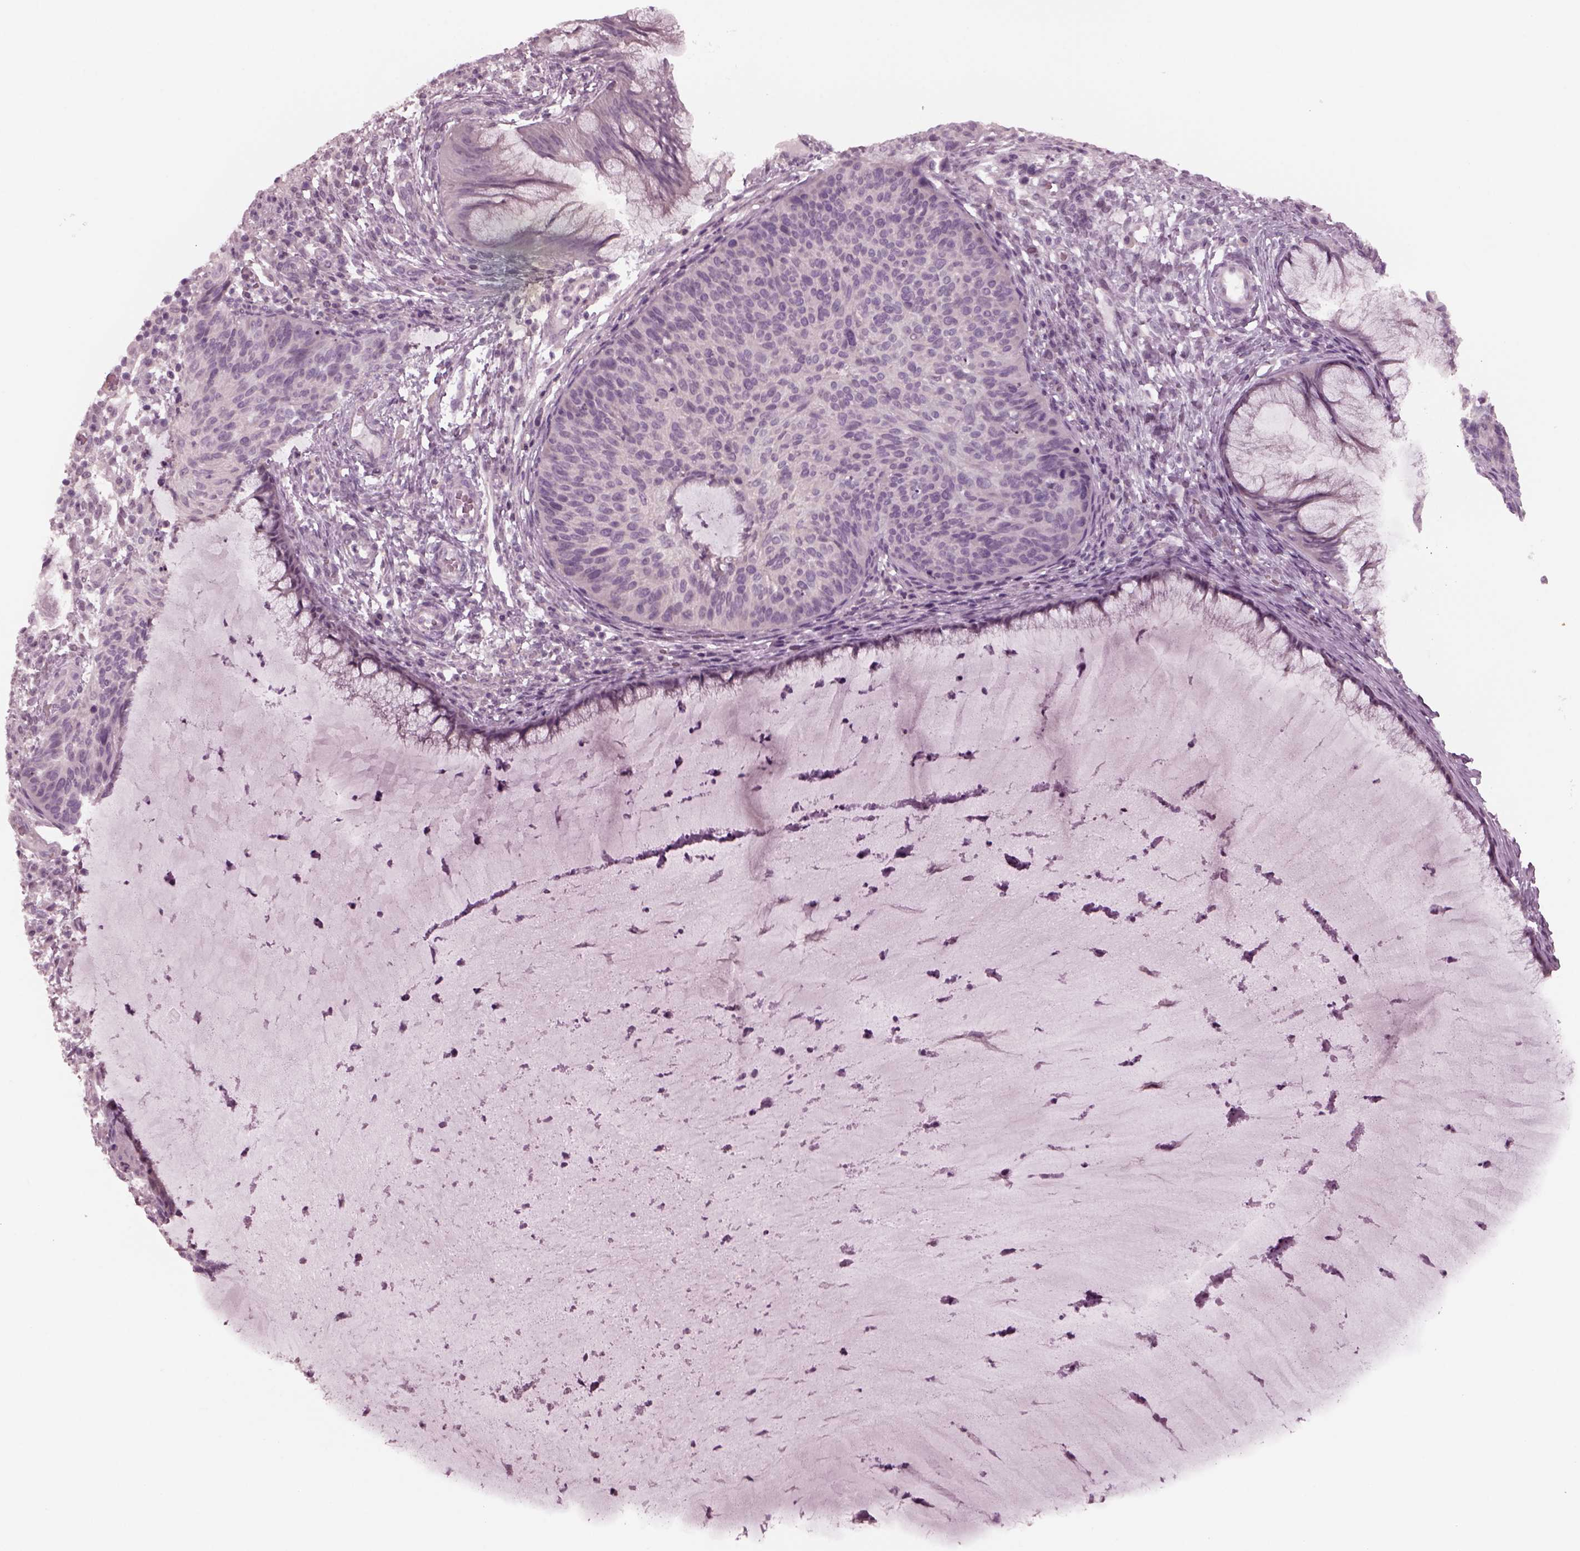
{"staining": {"intensity": "negative", "quantity": "none", "location": "none"}, "tissue": "cervical cancer", "cell_type": "Tumor cells", "image_type": "cancer", "snomed": [{"axis": "morphology", "description": "Squamous cell carcinoma, NOS"}, {"axis": "topography", "description": "Cervix"}], "caption": "Tumor cells show no significant expression in cervical cancer (squamous cell carcinoma).", "gene": "YY2", "patient": {"sex": "female", "age": 36}}